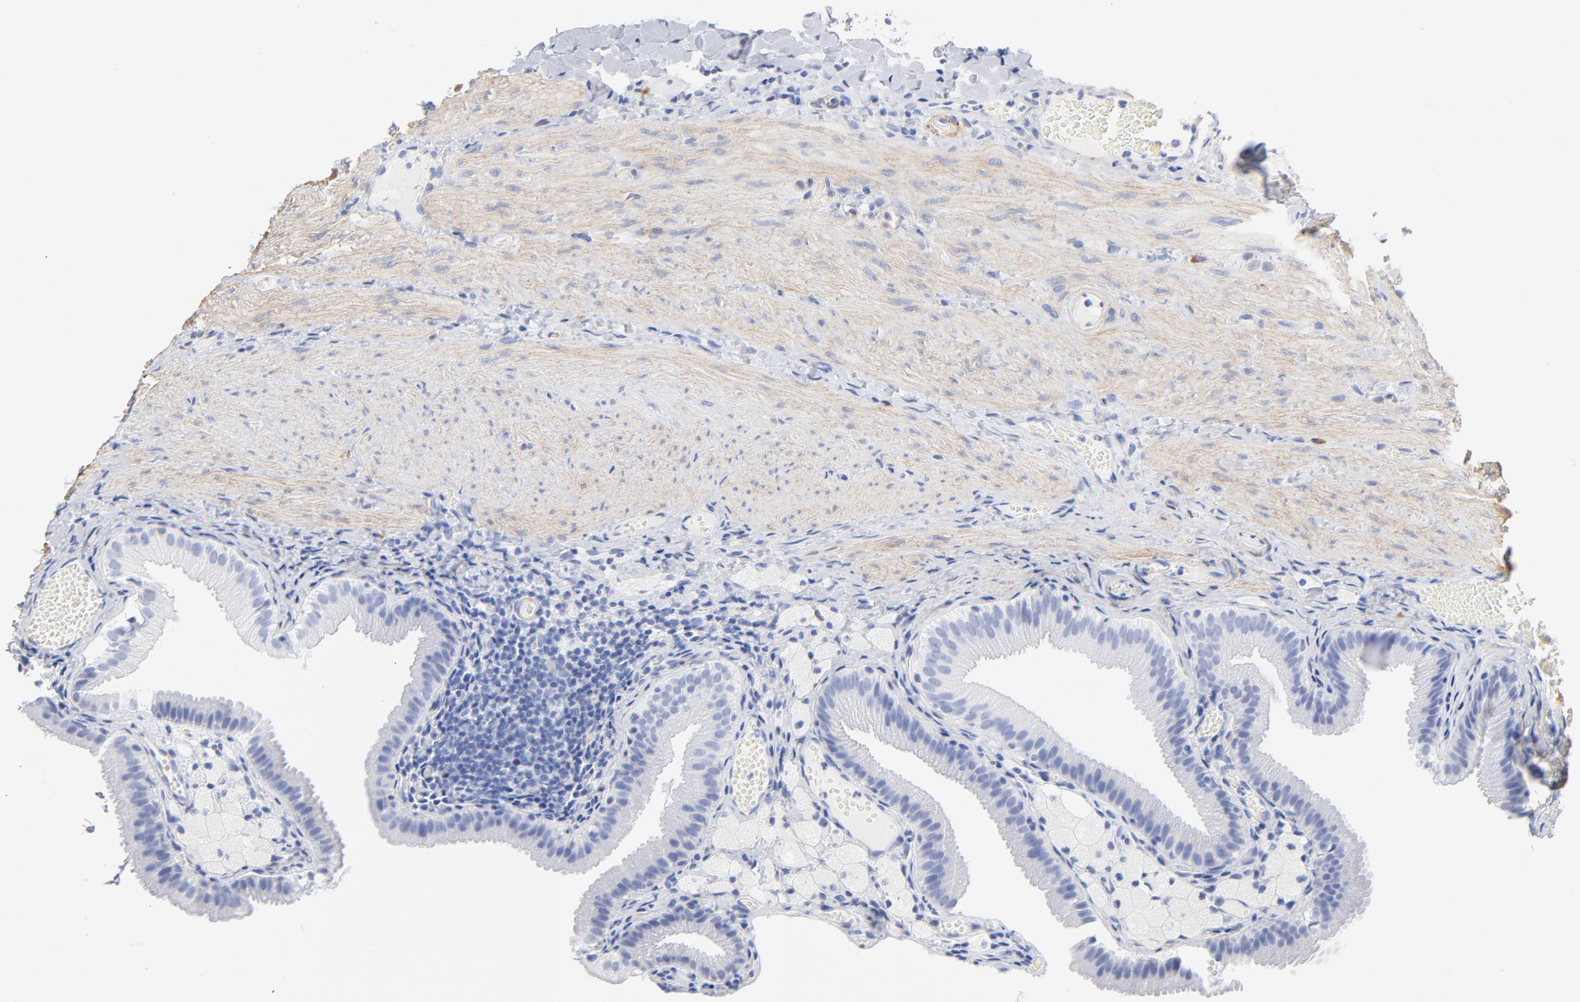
{"staining": {"intensity": "negative", "quantity": "none", "location": "none"}, "tissue": "gallbladder", "cell_type": "Glandular cells", "image_type": "normal", "snomed": [{"axis": "morphology", "description": "Normal tissue, NOS"}, {"axis": "topography", "description": "Gallbladder"}], "caption": "Photomicrograph shows no protein positivity in glandular cells of normal gallbladder. (Stains: DAB (3,3'-diaminobenzidine) immunohistochemistry with hematoxylin counter stain, Microscopy: brightfield microscopy at high magnification).", "gene": "AGTR1", "patient": {"sex": "female", "age": 24}}